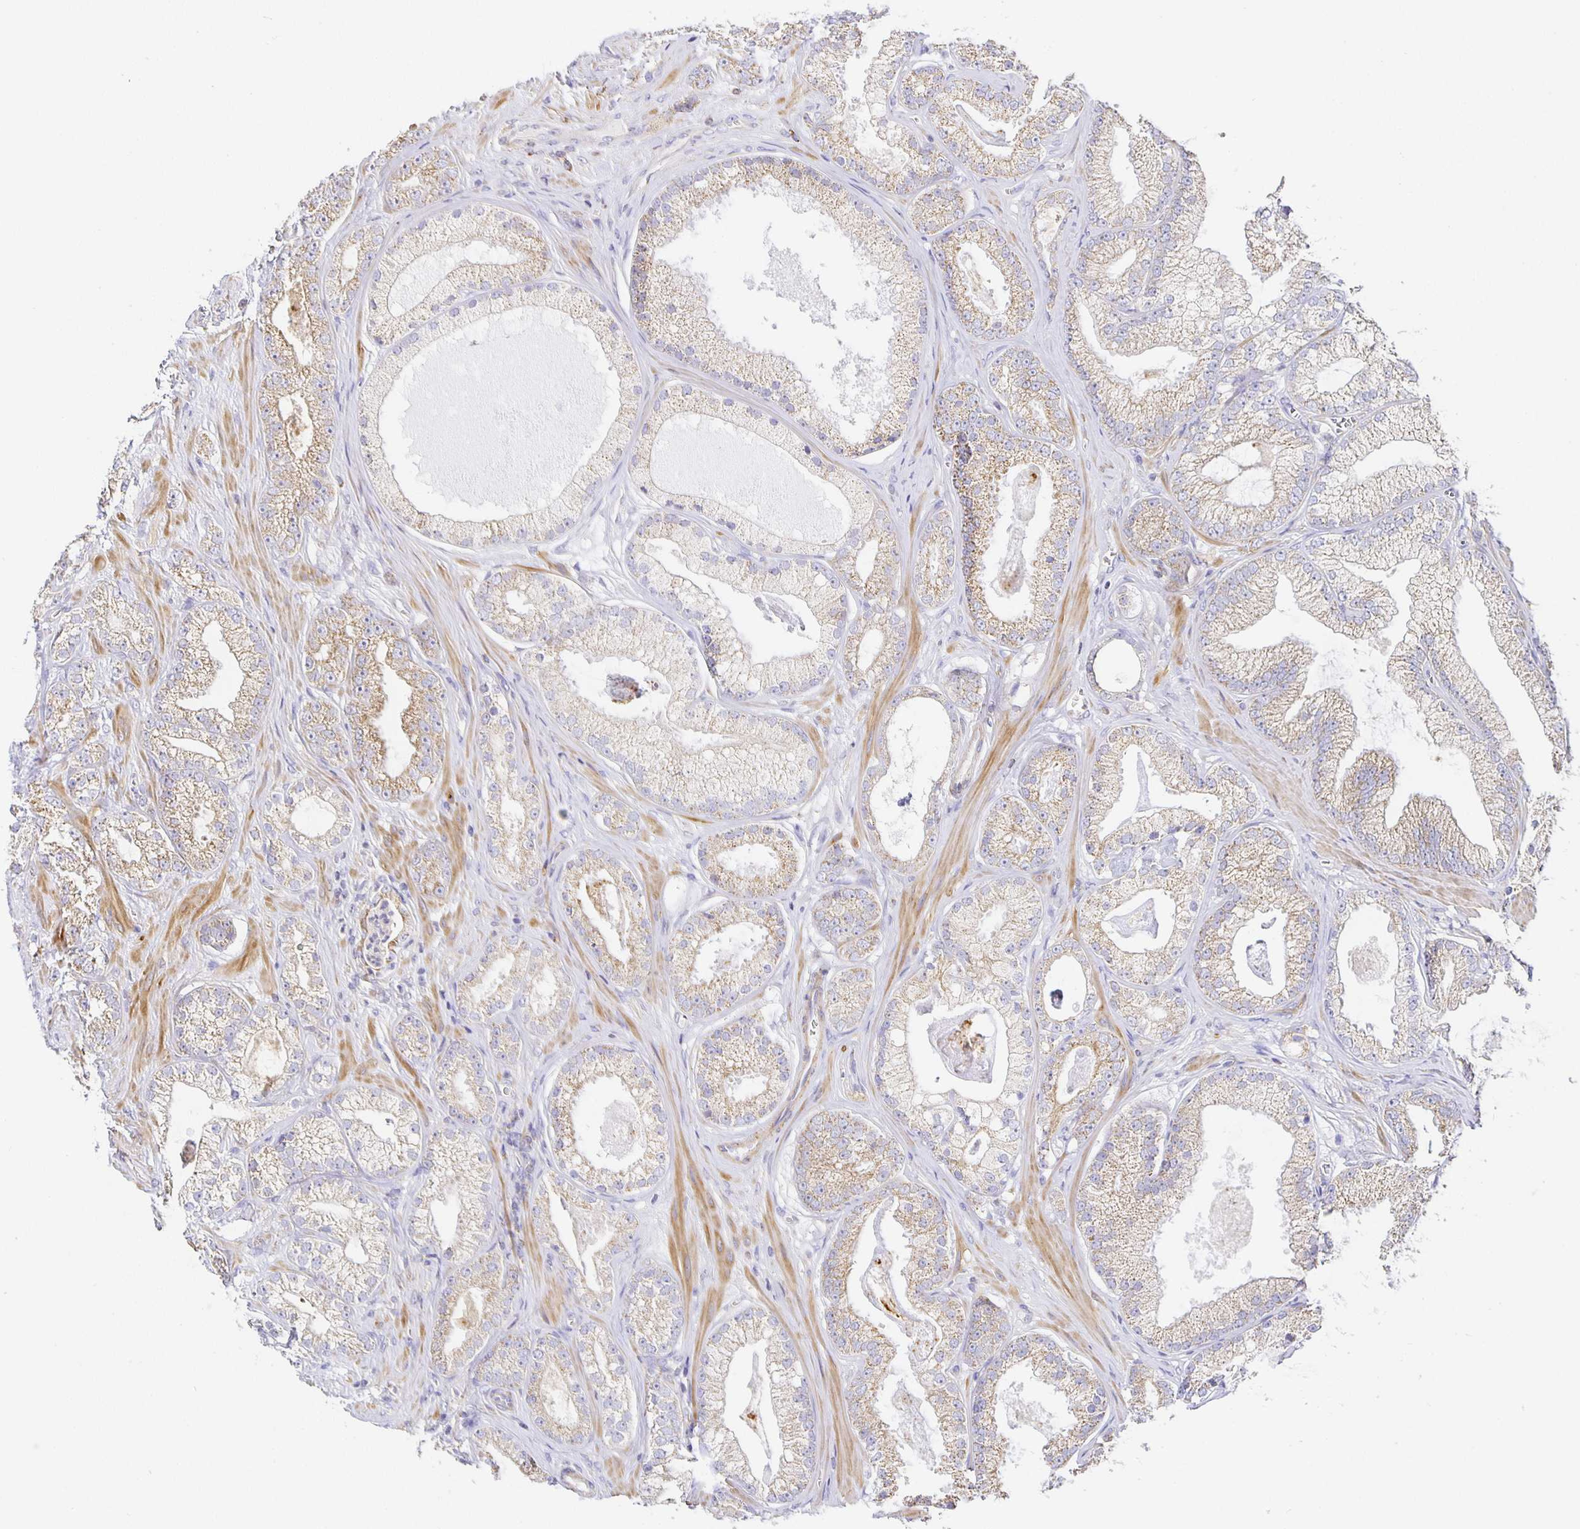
{"staining": {"intensity": "weak", "quantity": ">75%", "location": "cytoplasmic/membranous"}, "tissue": "prostate cancer", "cell_type": "Tumor cells", "image_type": "cancer", "snomed": [{"axis": "morphology", "description": "Adenocarcinoma, High grade"}, {"axis": "topography", "description": "Prostate"}], "caption": "Immunohistochemistry histopathology image of human prostate cancer stained for a protein (brown), which demonstrates low levels of weak cytoplasmic/membranous staining in about >75% of tumor cells.", "gene": "FLRT3", "patient": {"sex": "male", "age": 66}}